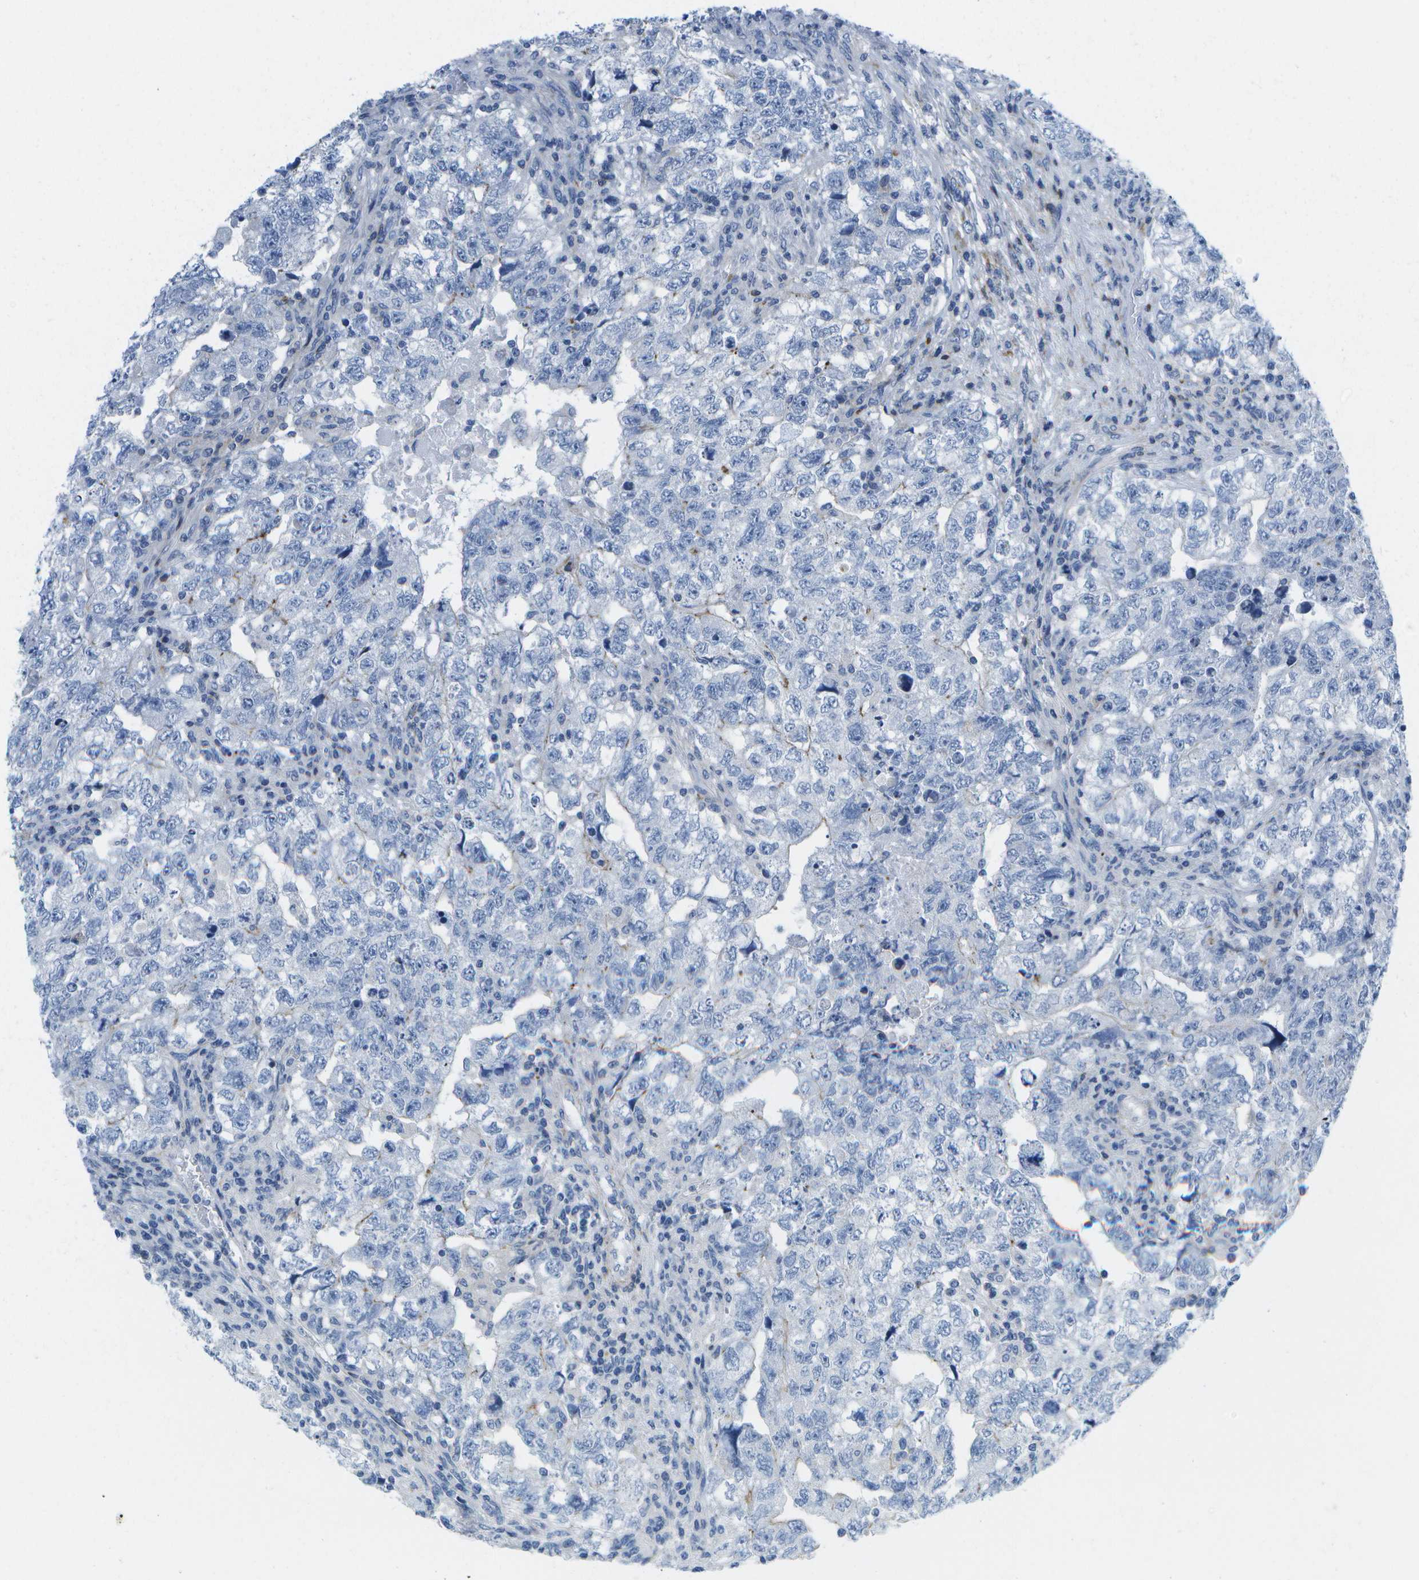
{"staining": {"intensity": "negative", "quantity": "none", "location": "none"}, "tissue": "testis cancer", "cell_type": "Tumor cells", "image_type": "cancer", "snomed": [{"axis": "morphology", "description": "Carcinoma, Embryonal, NOS"}, {"axis": "topography", "description": "Testis"}], "caption": "Tumor cells are negative for protein expression in human testis cancer.", "gene": "ADGRG6", "patient": {"sex": "male", "age": 36}}